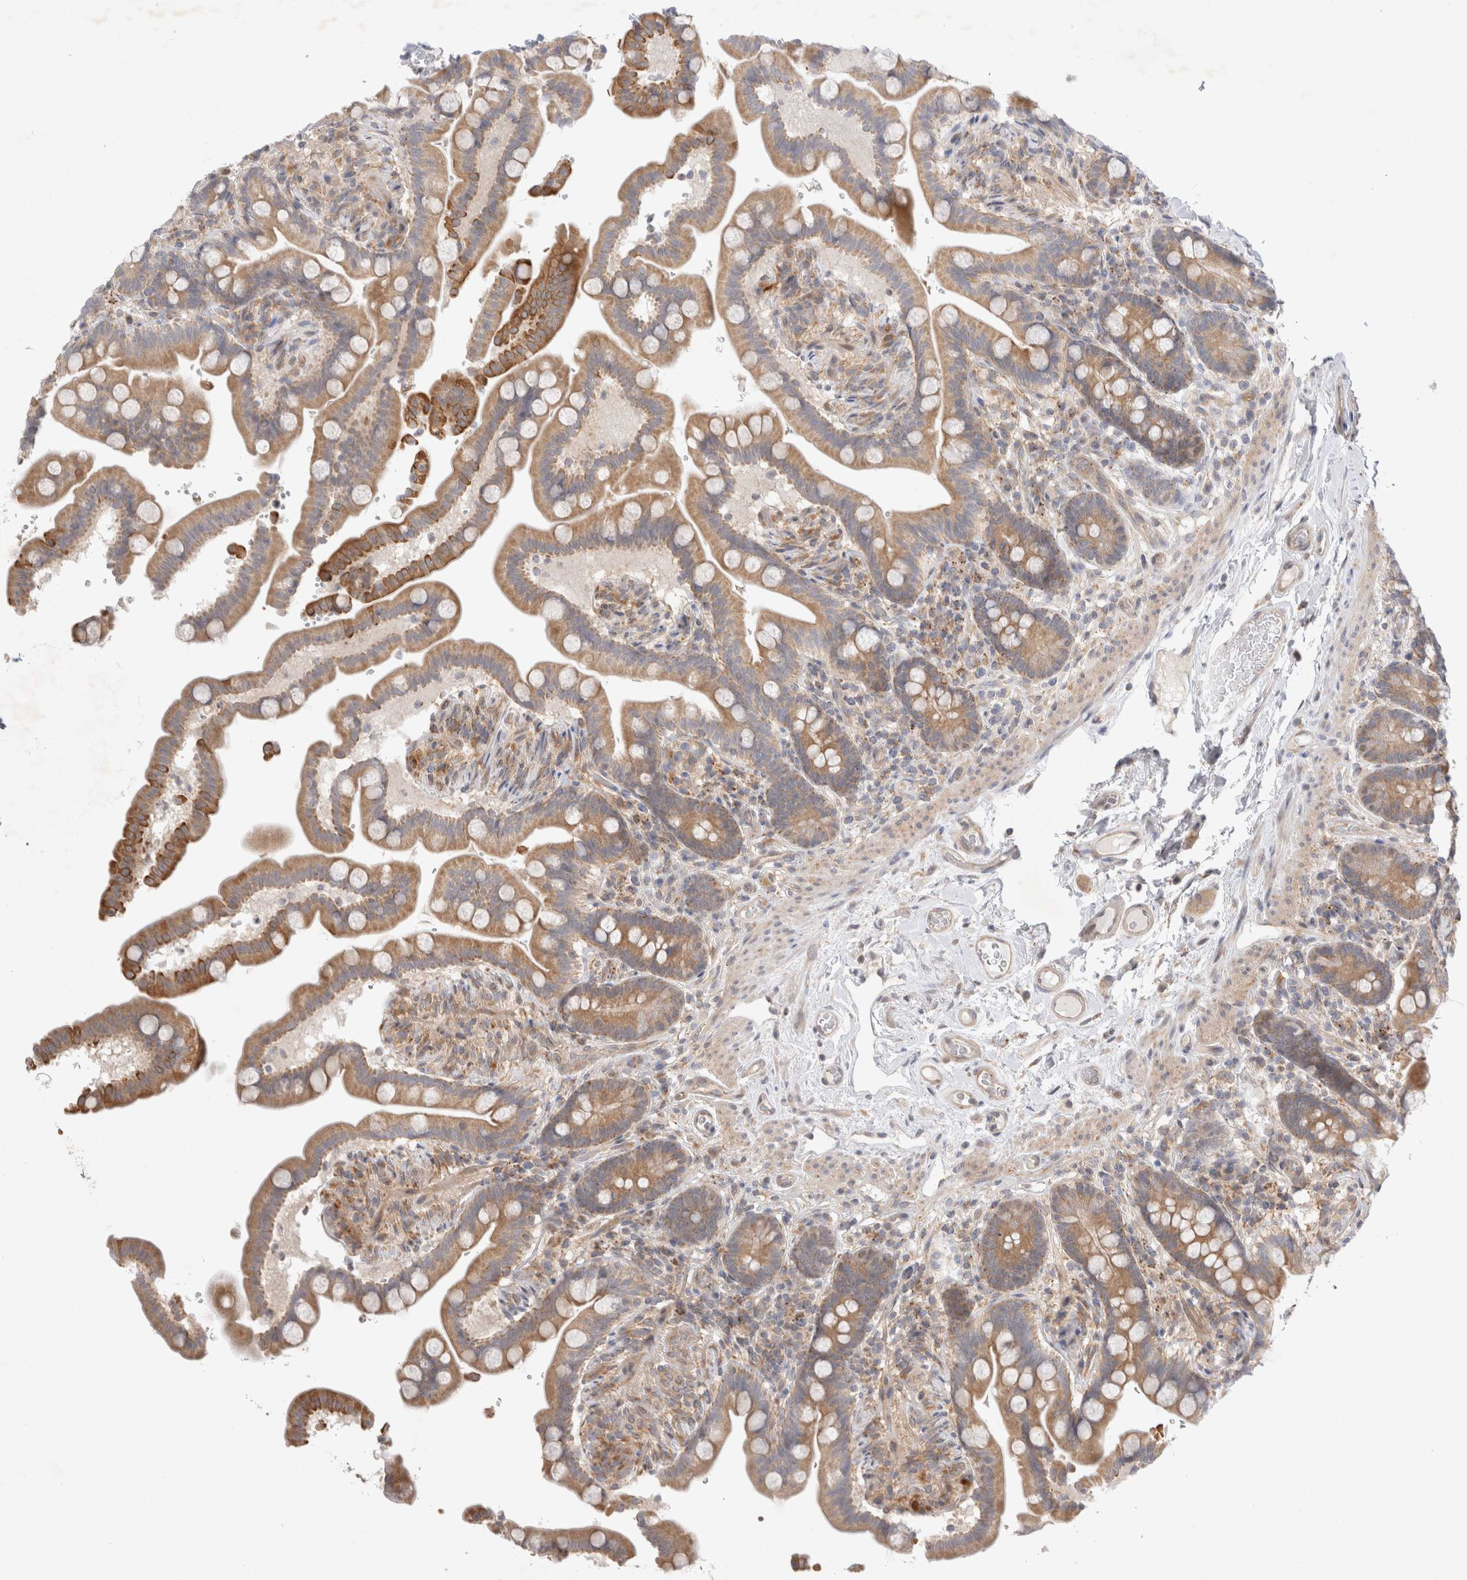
{"staining": {"intensity": "weak", "quantity": ">75%", "location": "cytoplasmic/membranous"}, "tissue": "colon", "cell_type": "Endothelial cells", "image_type": "normal", "snomed": [{"axis": "morphology", "description": "Normal tissue, NOS"}, {"axis": "topography", "description": "Smooth muscle"}, {"axis": "topography", "description": "Colon"}], "caption": "Protein expression analysis of benign human colon reveals weak cytoplasmic/membranous positivity in about >75% of endothelial cells. The staining is performed using DAB (3,3'-diaminobenzidine) brown chromogen to label protein expression. The nuclei are counter-stained blue using hematoxylin.", "gene": "NPC1", "patient": {"sex": "male", "age": 73}}